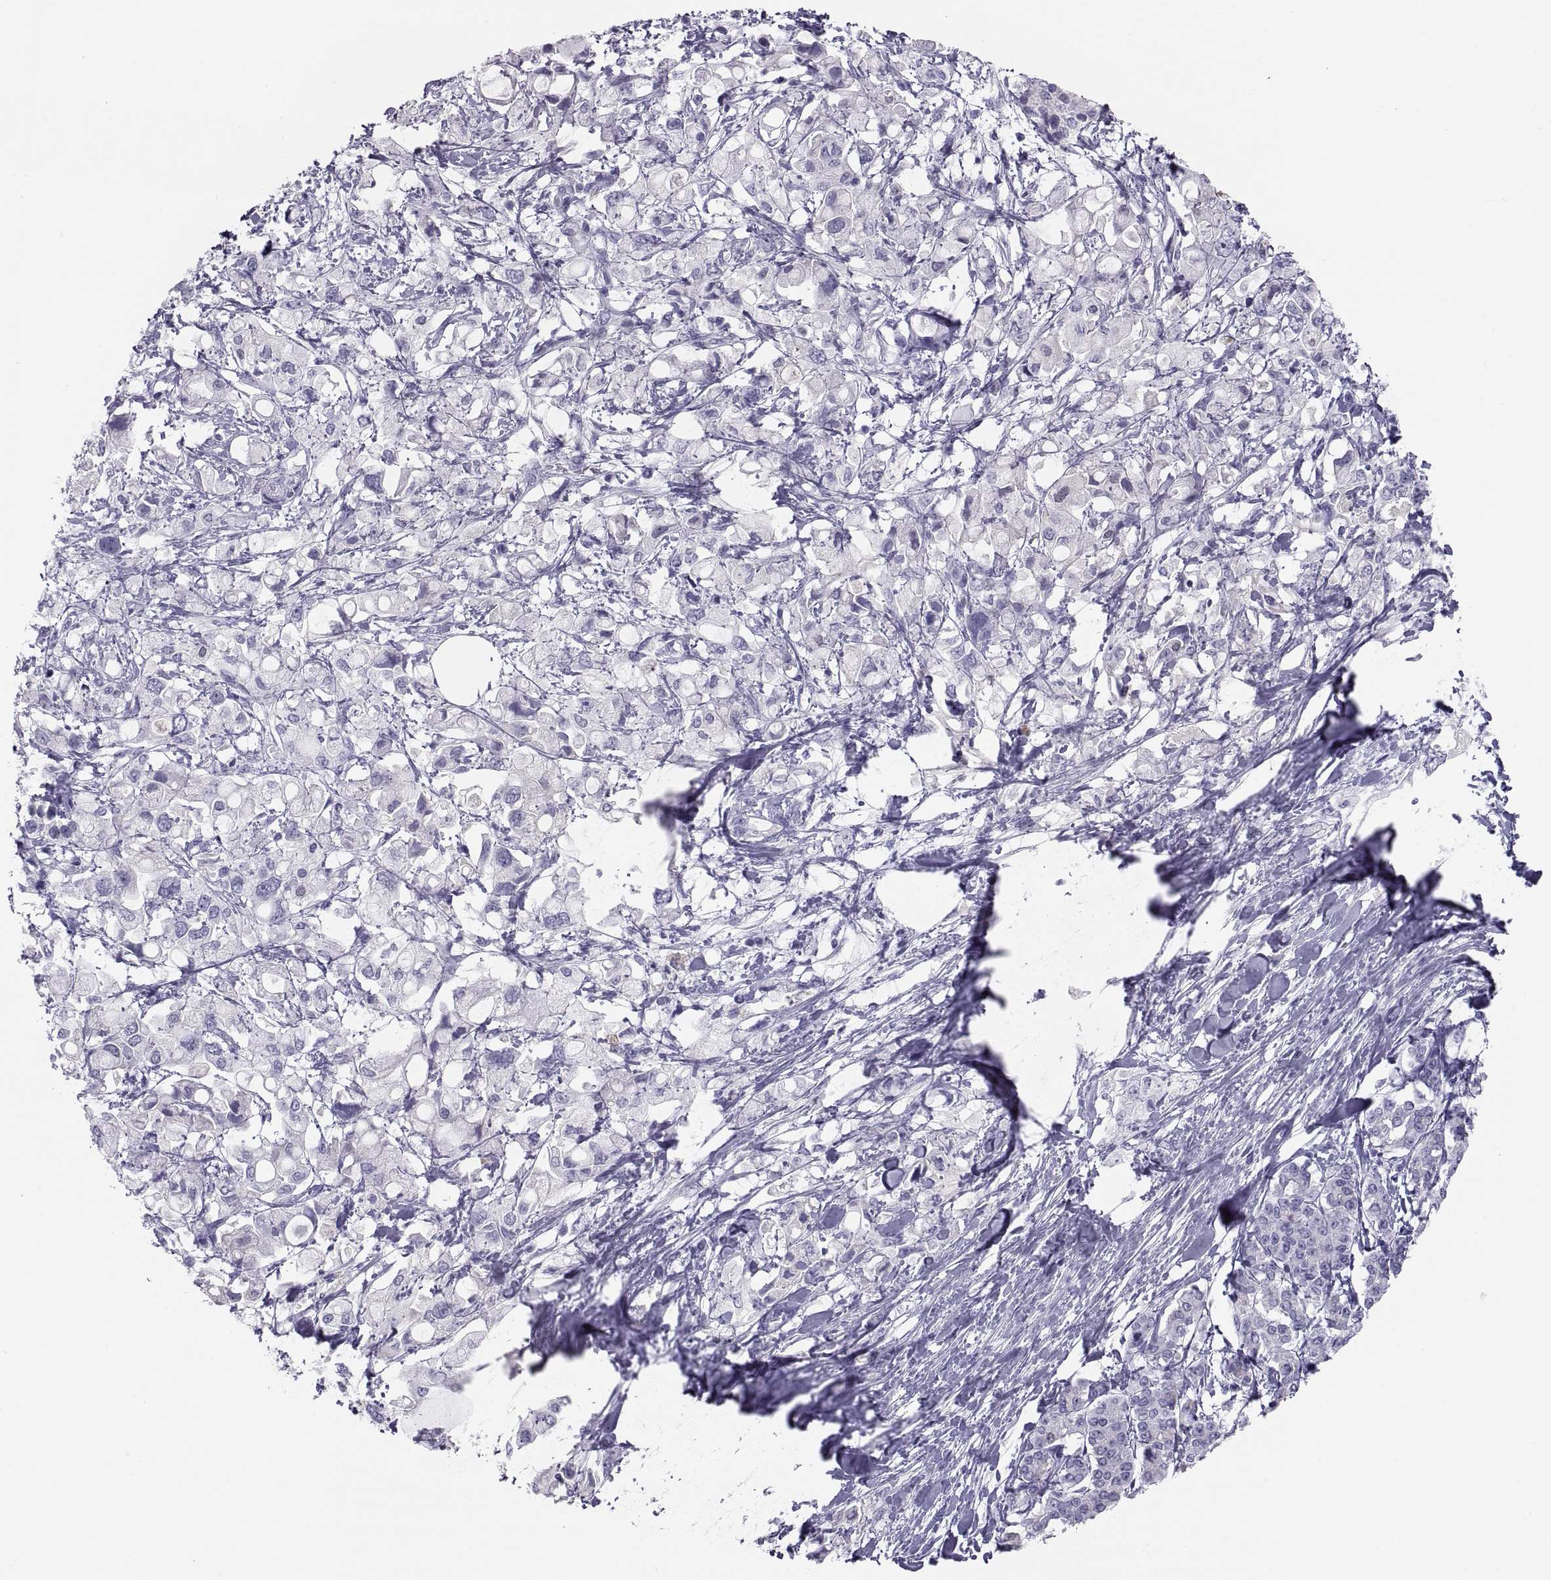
{"staining": {"intensity": "negative", "quantity": "none", "location": "none"}, "tissue": "pancreatic cancer", "cell_type": "Tumor cells", "image_type": "cancer", "snomed": [{"axis": "morphology", "description": "Adenocarcinoma, NOS"}, {"axis": "topography", "description": "Pancreas"}], "caption": "This histopathology image is of pancreatic adenocarcinoma stained with immunohistochemistry to label a protein in brown with the nuclei are counter-stained blue. There is no staining in tumor cells.", "gene": "MAGEB2", "patient": {"sex": "female", "age": 56}}